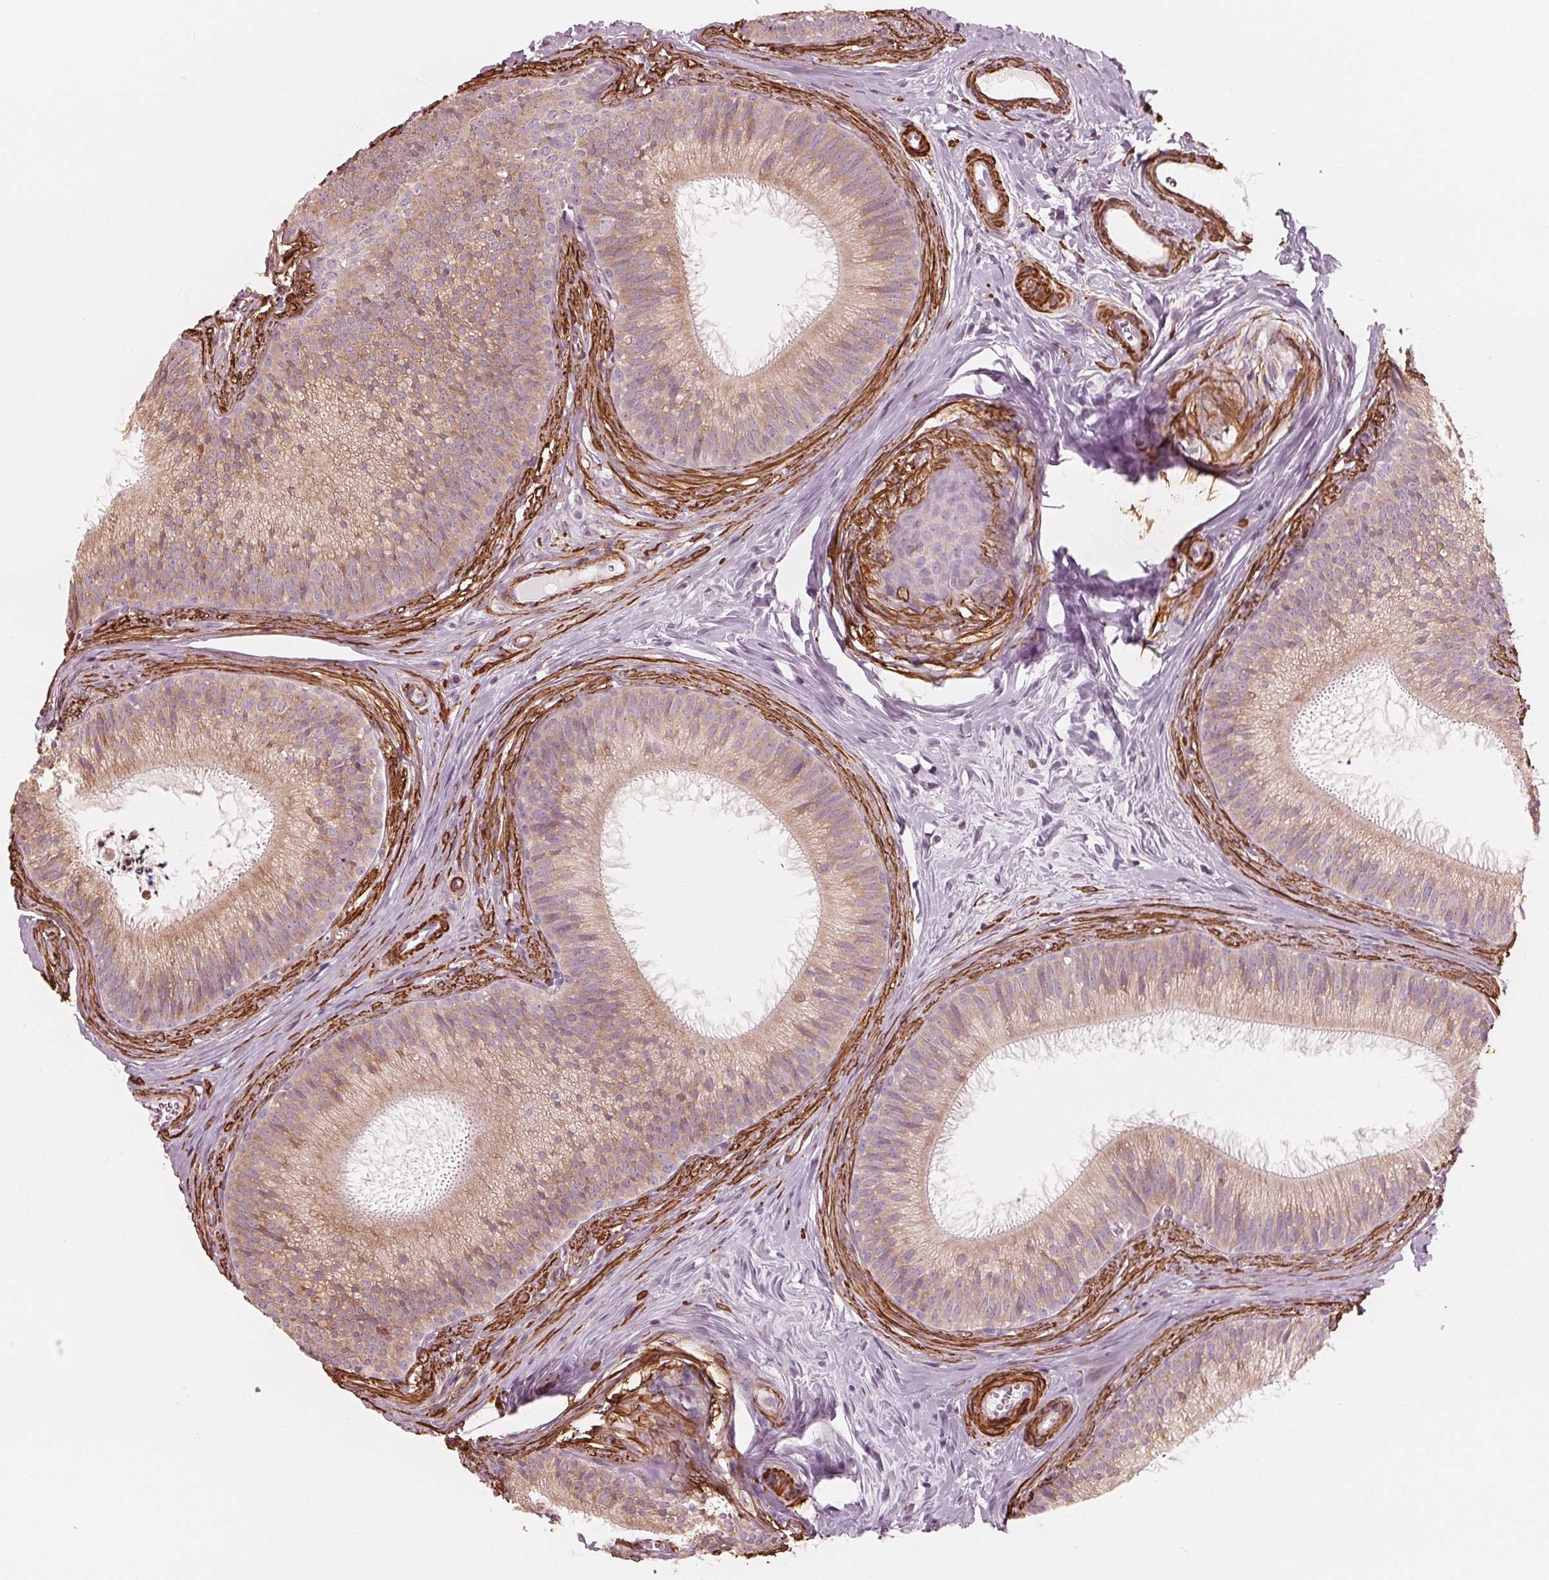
{"staining": {"intensity": "weak", "quantity": "<25%", "location": "cytoplasmic/membranous"}, "tissue": "epididymis", "cell_type": "Glandular cells", "image_type": "normal", "snomed": [{"axis": "morphology", "description": "Normal tissue, NOS"}, {"axis": "topography", "description": "Epididymis"}], "caption": "Human epididymis stained for a protein using IHC displays no staining in glandular cells.", "gene": "MIER3", "patient": {"sex": "male", "age": 24}}